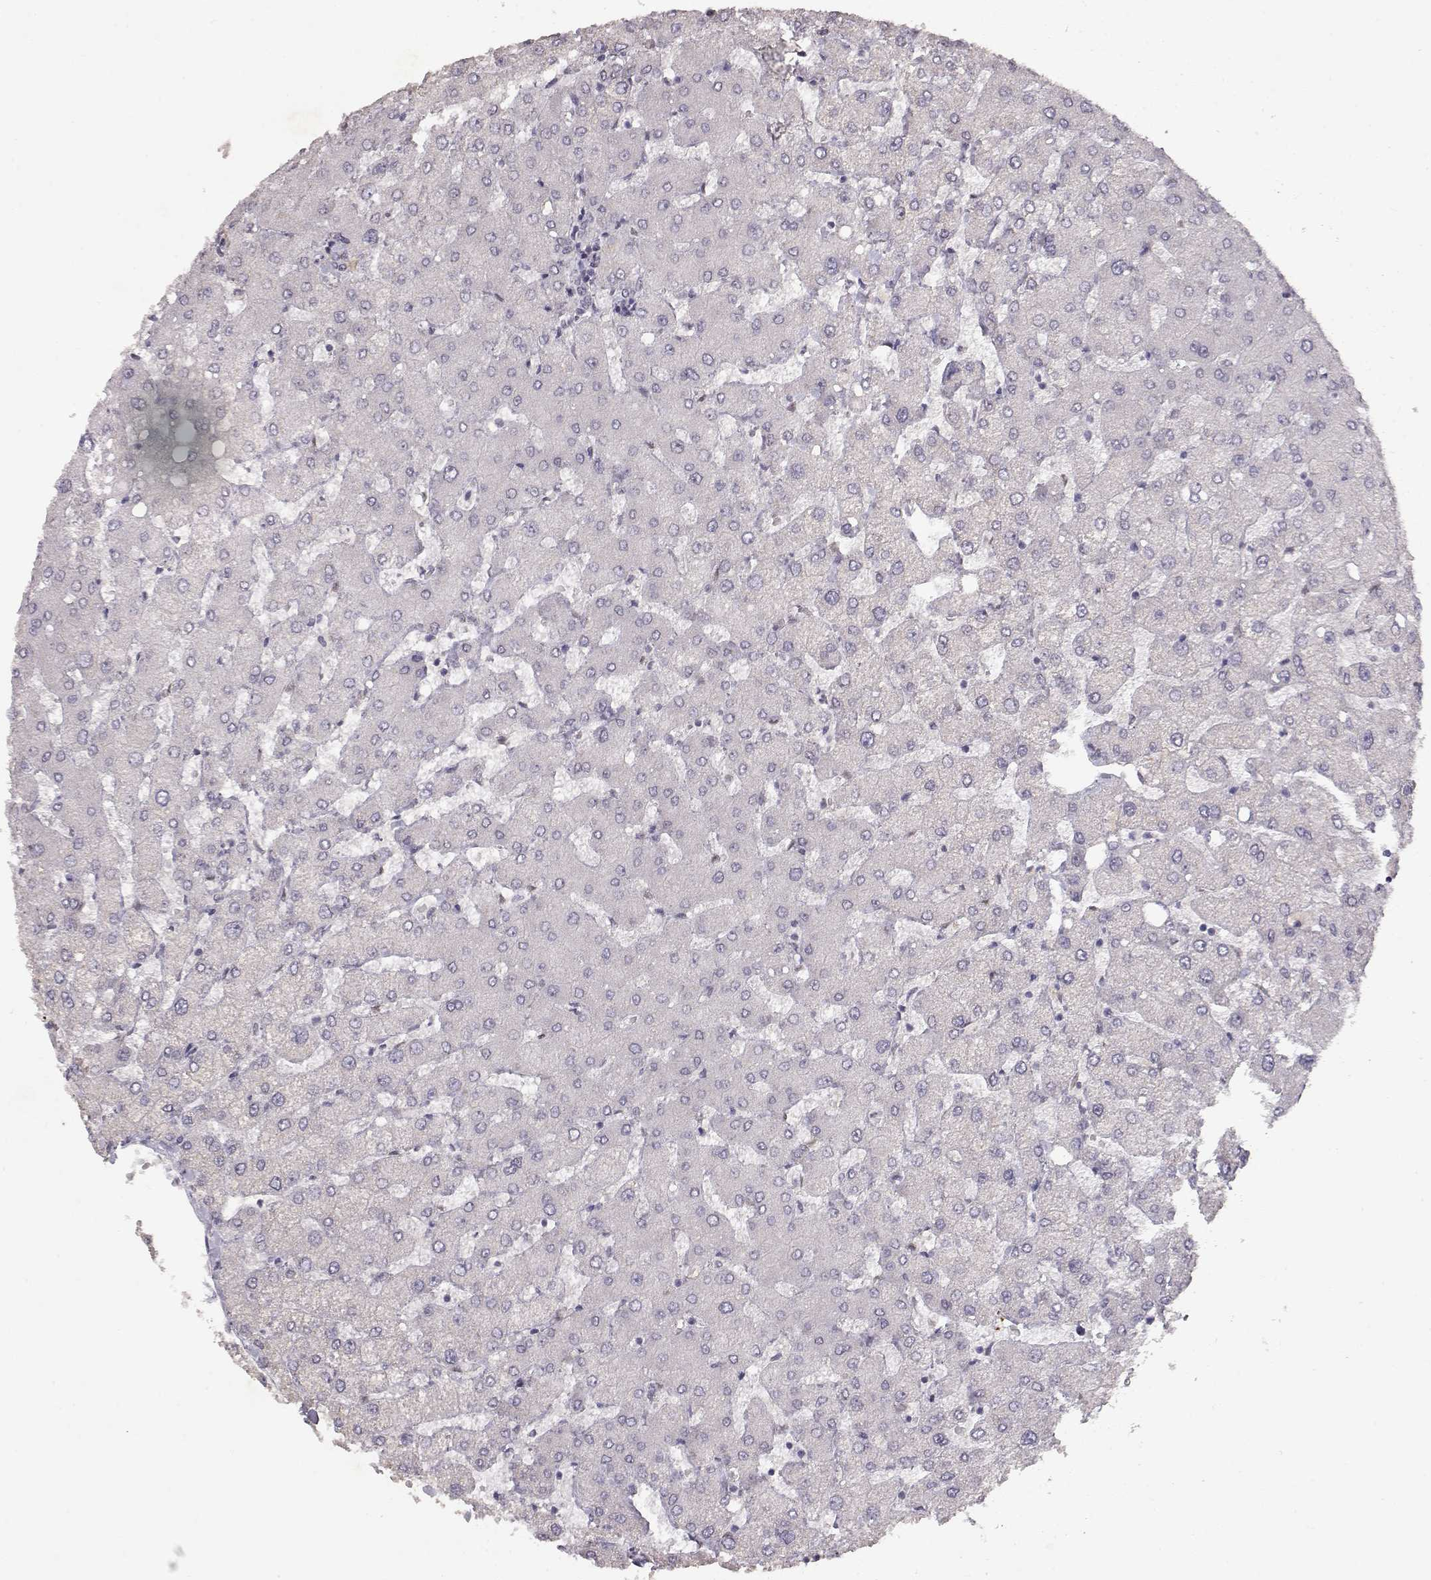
{"staining": {"intensity": "negative", "quantity": "none", "location": "none"}, "tissue": "liver", "cell_type": "Cholangiocytes", "image_type": "normal", "snomed": [{"axis": "morphology", "description": "Normal tissue, NOS"}, {"axis": "topography", "description": "Liver"}], "caption": "An immunohistochemistry (IHC) photomicrograph of benign liver is shown. There is no staining in cholangiocytes of liver. (DAB immunohistochemistry (IHC) with hematoxylin counter stain).", "gene": "CDK4", "patient": {"sex": "female", "age": 54}}